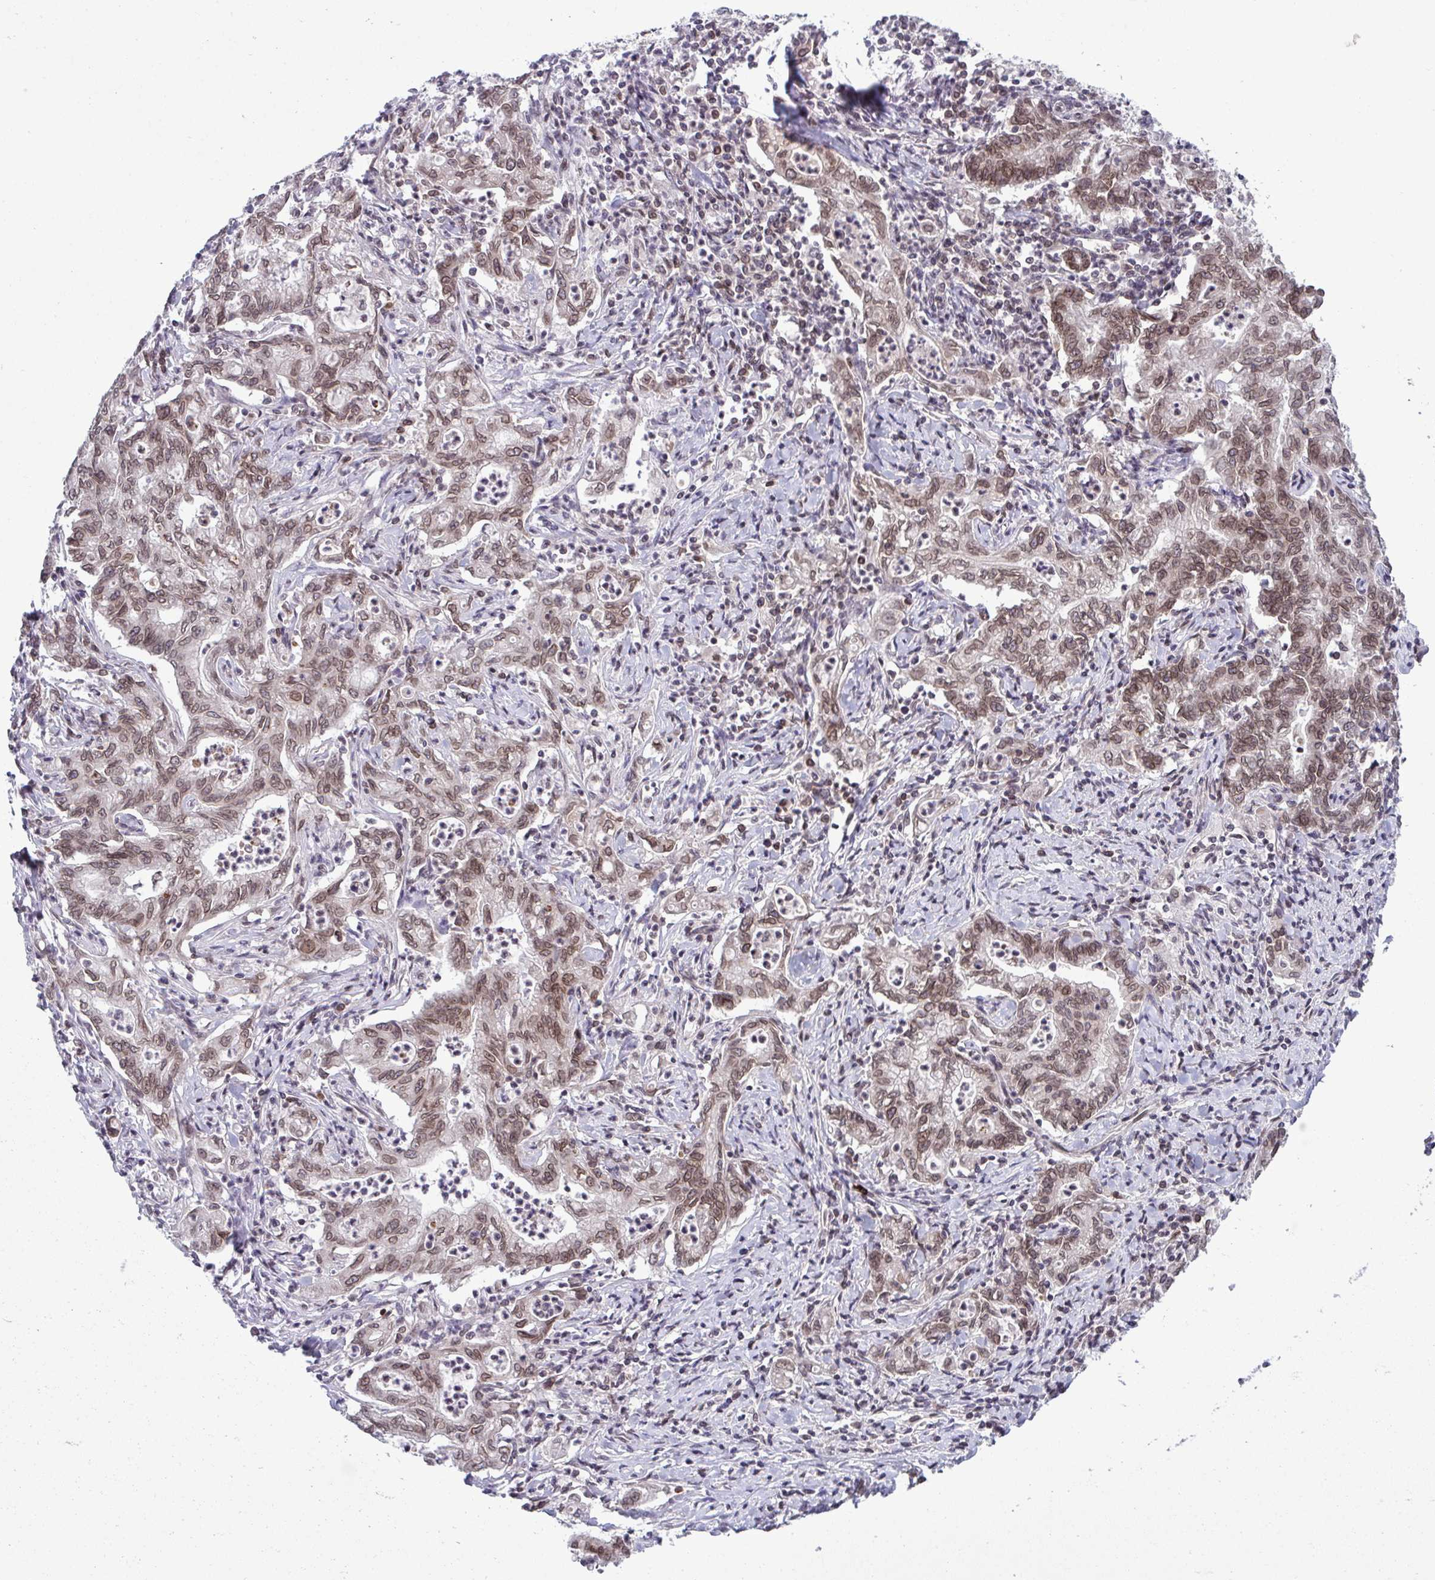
{"staining": {"intensity": "moderate", "quantity": ">75%", "location": "cytoplasmic/membranous,nuclear"}, "tissue": "stomach cancer", "cell_type": "Tumor cells", "image_type": "cancer", "snomed": [{"axis": "morphology", "description": "Adenocarcinoma, NOS"}, {"axis": "topography", "description": "Stomach, upper"}], "caption": "IHC staining of stomach cancer, which shows medium levels of moderate cytoplasmic/membranous and nuclear expression in about >75% of tumor cells indicating moderate cytoplasmic/membranous and nuclear protein staining. The staining was performed using DAB (3,3'-diaminobenzidine) (brown) for protein detection and nuclei were counterstained in hematoxylin (blue).", "gene": "RANBP2", "patient": {"sex": "female", "age": 79}}